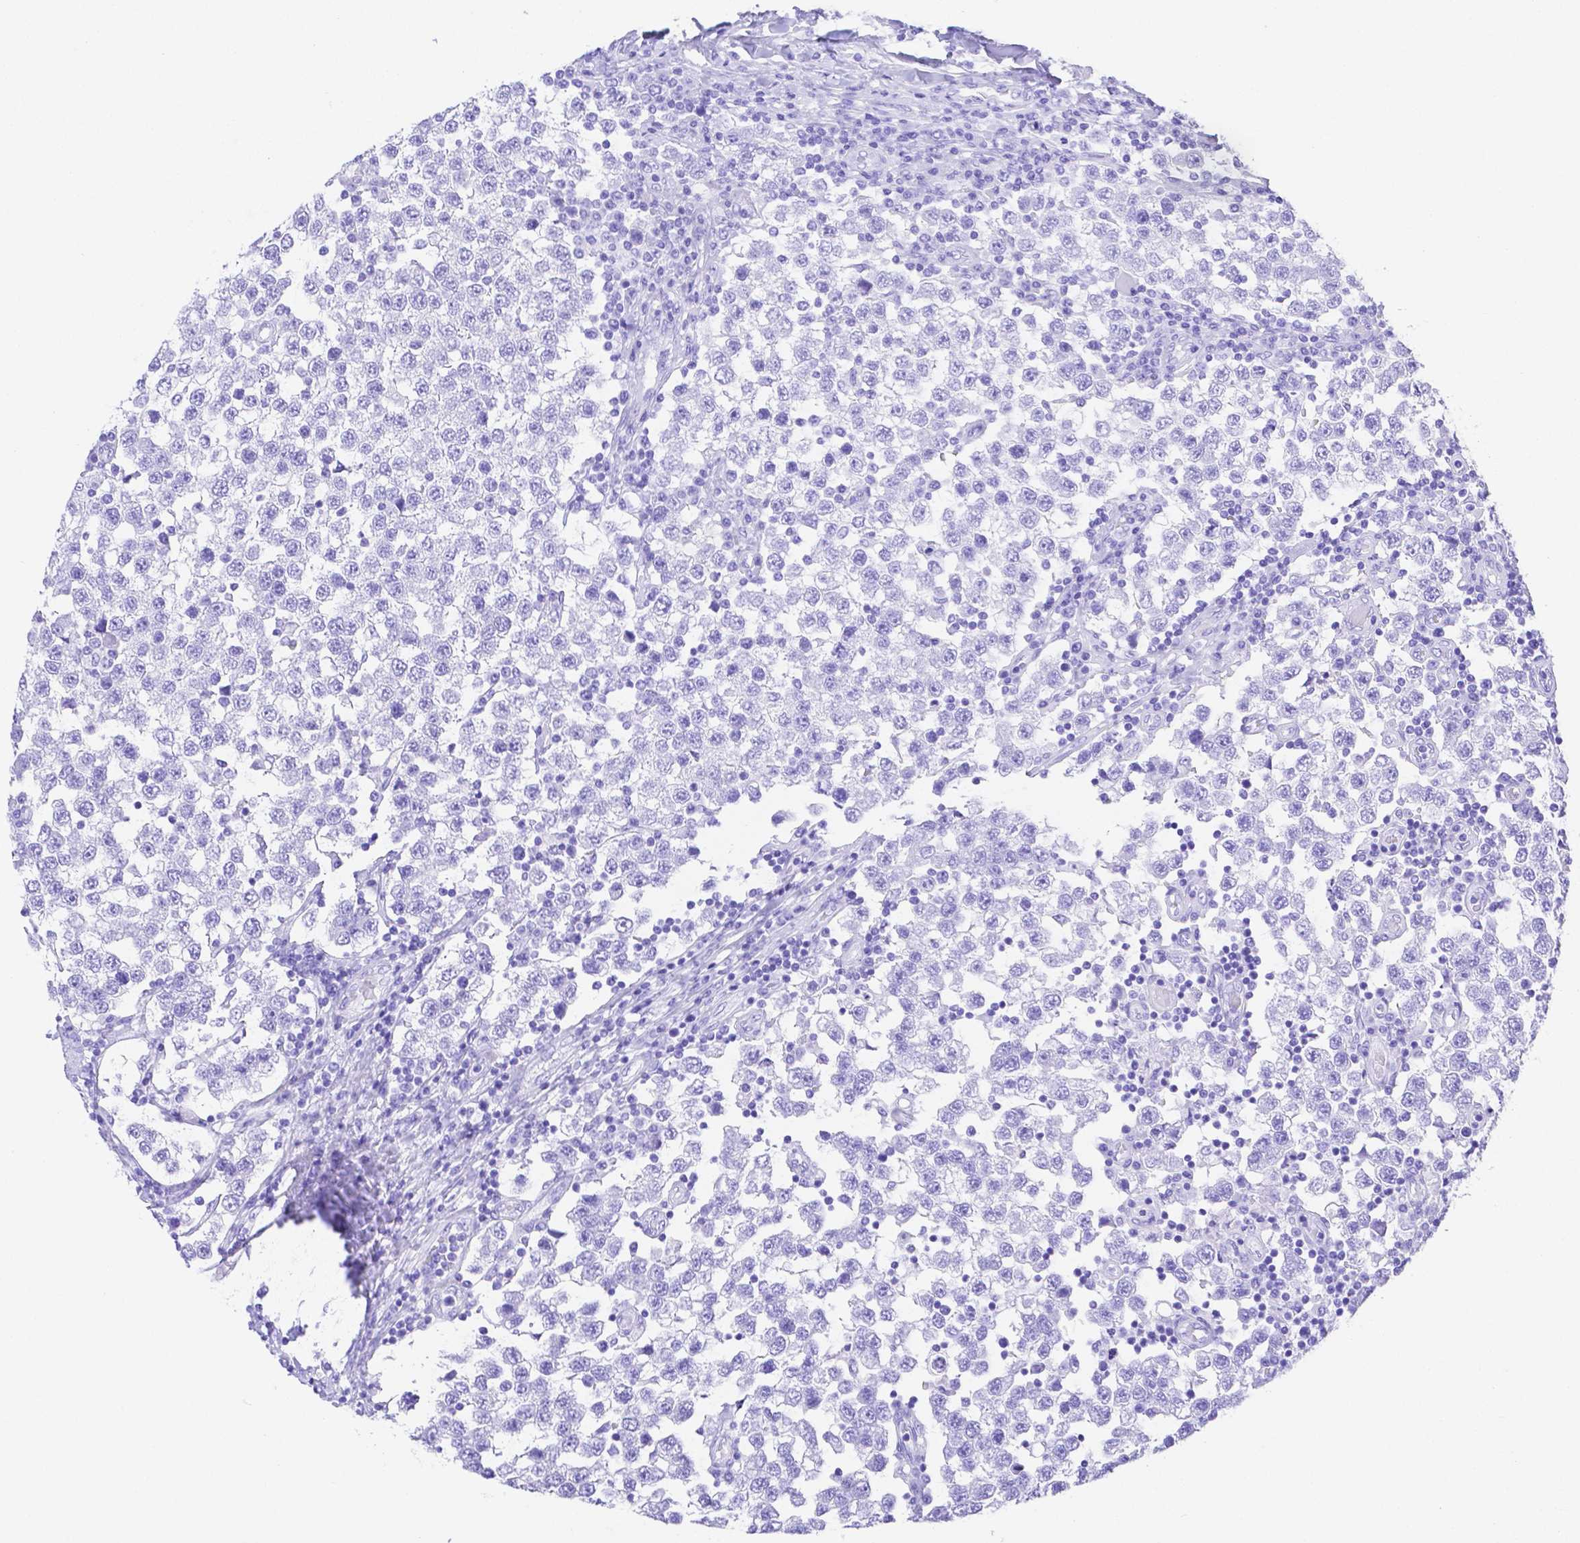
{"staining": {"intensity": "negative", "quantity": "none", "location": "none"}, "tissue": "testis cancer", "cell_type": "Tumor cells", "image_type": "cancer", "snomed": [{"axis": "morphology", "description": "Seminoma, NOS"}, {"axis": "topography", "description": "Testis"}], "caption": "Testis seminoma stained for a protein using immunohistochemistry shows no positivity tumor cells.", "gene": "SMR3A", "patient": {"sex": "male", "age": 34}}